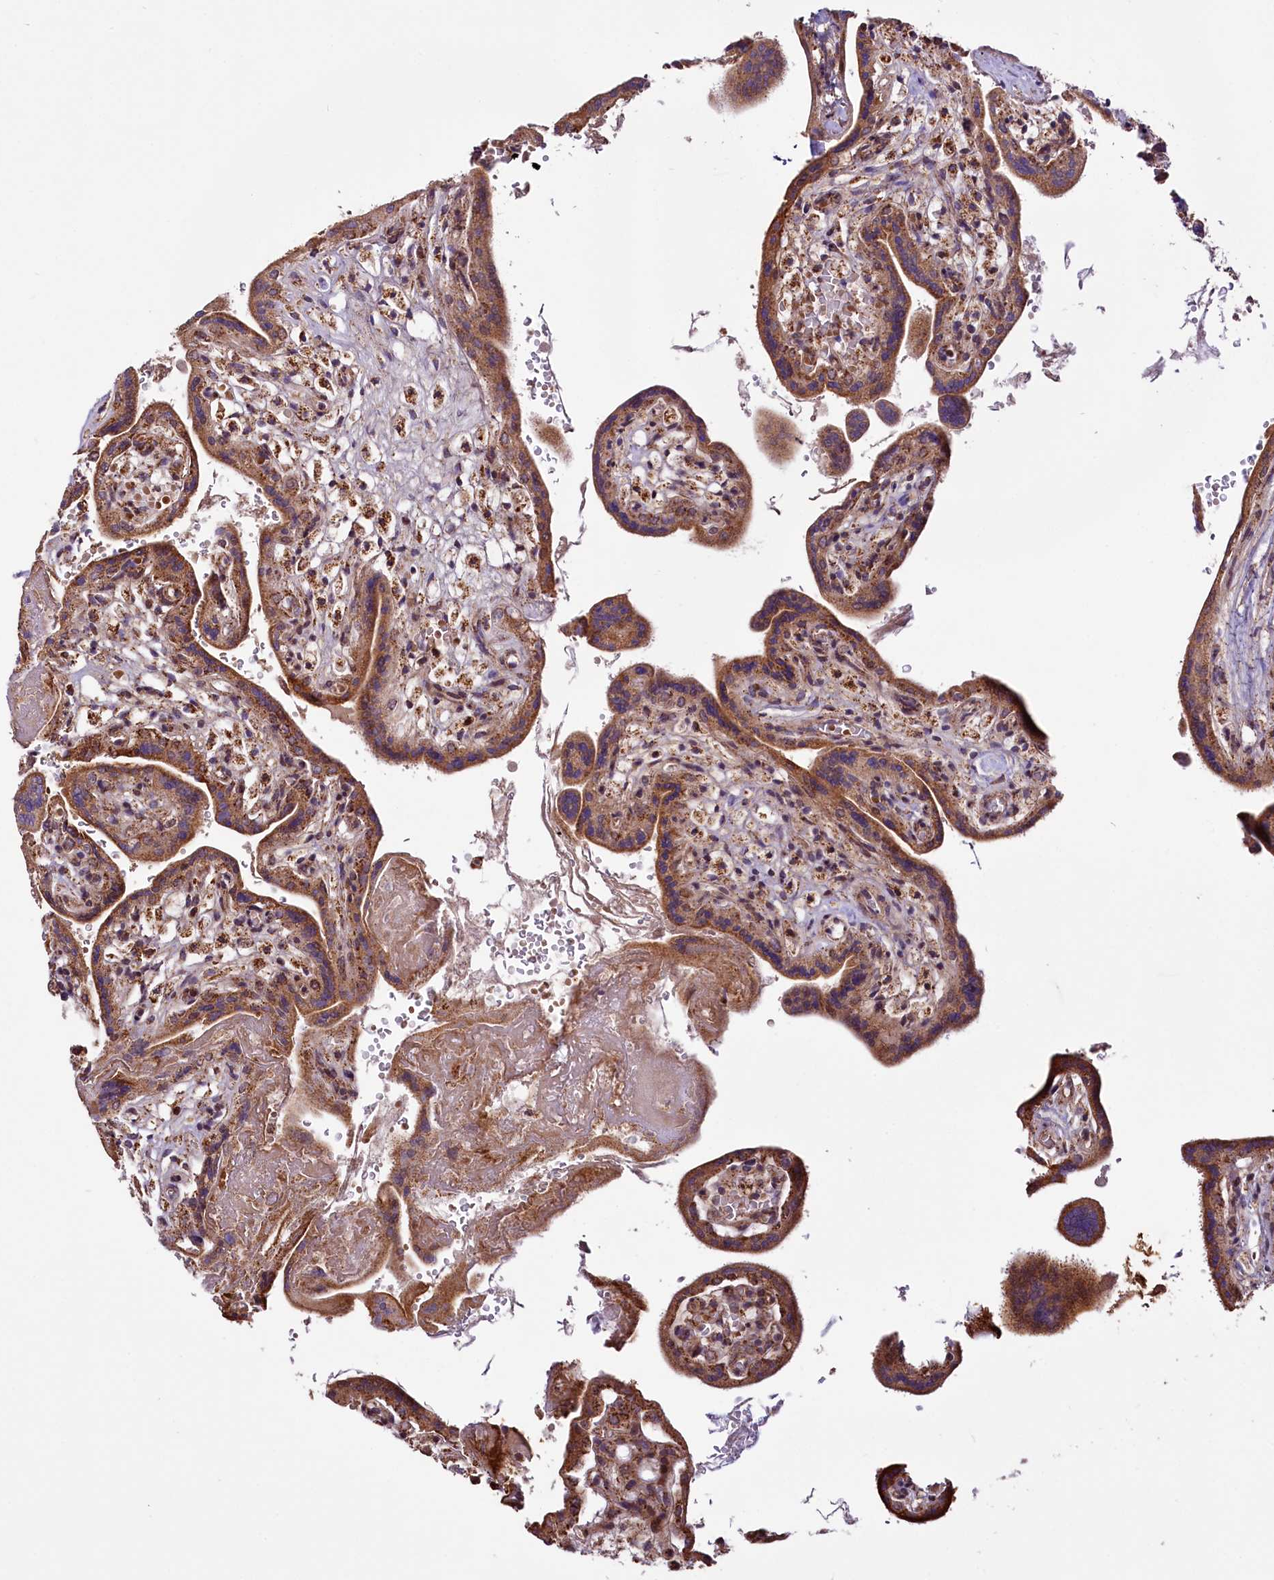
{"staining": {"intensity": "moderate", "quantity": ">75%", "location": "cytoplasmic/membranous"}, "tissue": "placenta", "cell_type": "Trophoblastic cells", "image_type": "normal", "snomed": [{"axis": "morphology", "description": "Normal tissue, NOS"}, {"axis": "topography", "description": "Placenta"}], "caption": "Placenta stained for a protein (brown) reveals moderate cytoplasmic/membranous positive expression in about >75% of trophoblastic cells.", "gene": "ST7", "patient": {"sex": "female", "age": 37}}